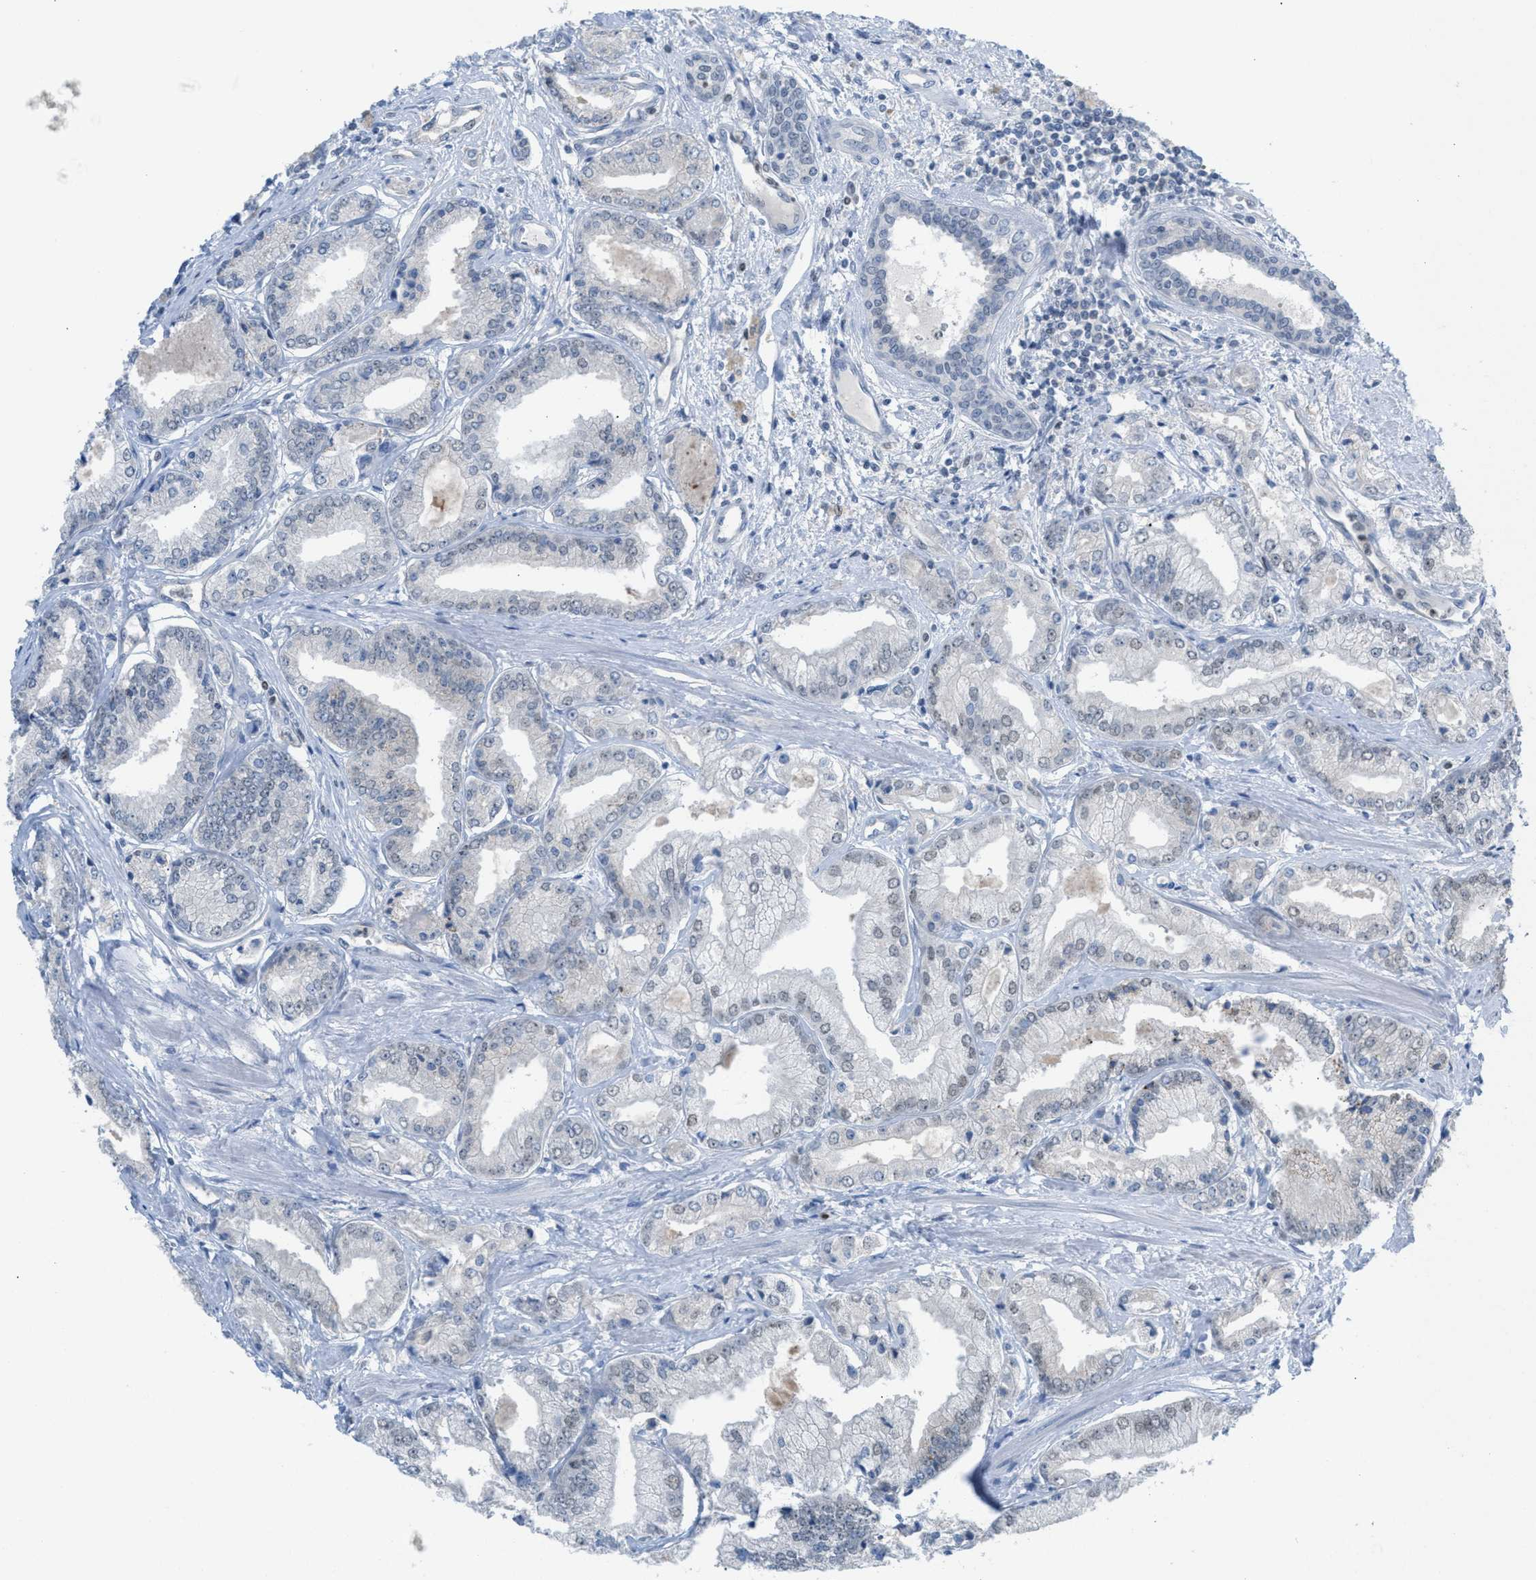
{"staining": {"intensity": "negative", "quantity": "none", "location": "none"}, "tissue": "prostate cancer", "cell_type": "Tumor cells", "image_type": "cancer", "snomed": [{"axis": "morphology", "description": "Adenocarcinoma, Low grade"}, {"axis": "topography", "description": "Prostate"}], "caption": "This is an IHC micrograph of prostate cancer (low-grade adenocarcinoma). There is no staining in tumor cells.", "gene": "PPM1D", "patient": {"sex": "male", "age": 52}}